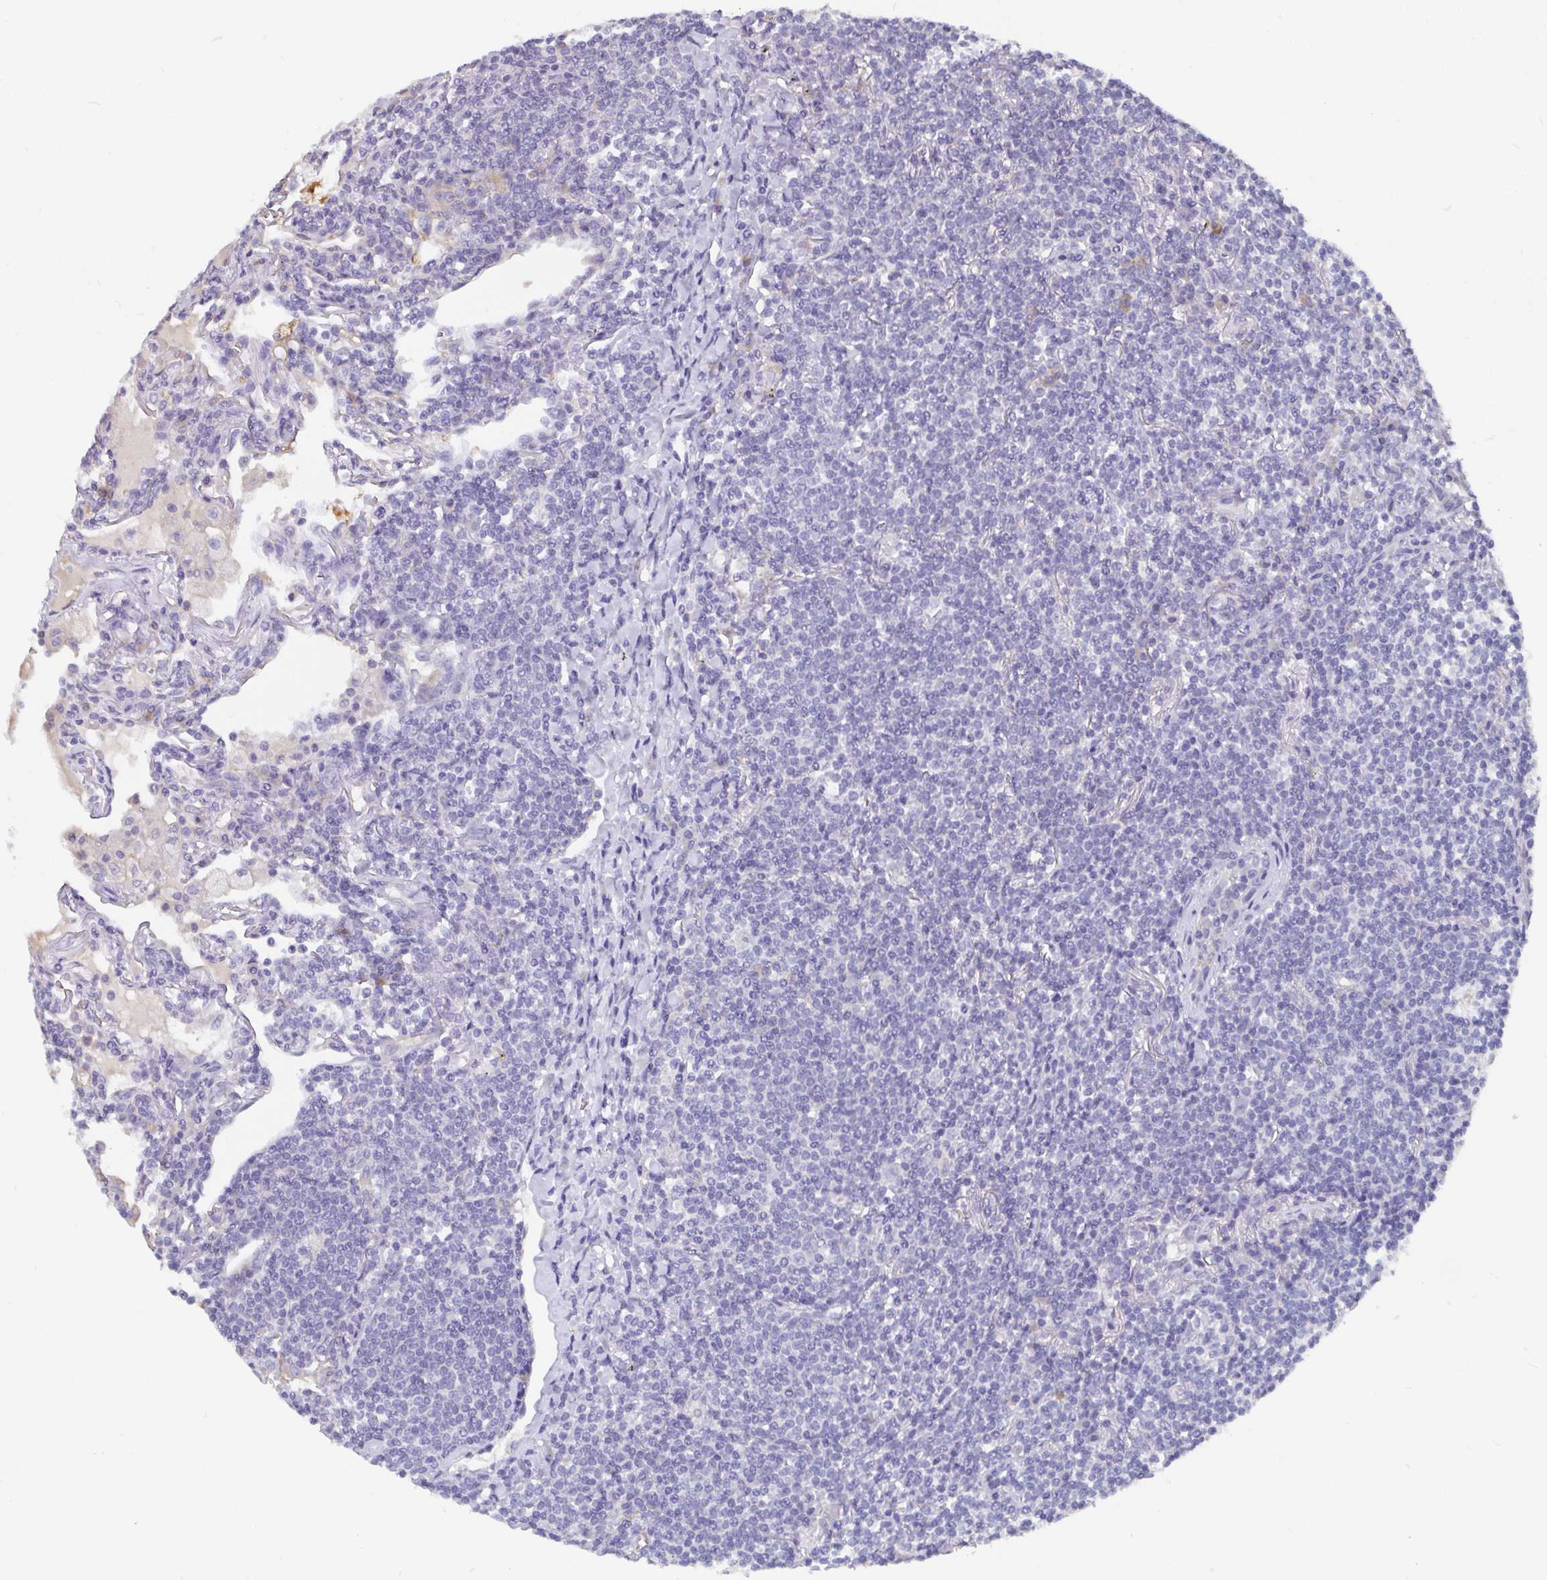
{"staining": {"intensity": "negative", "quantity": "none", "location": "none"}, "tissue": "lymphoma", "cell_type": "Tumor cells", "image_type": "cancer", "snomed": [{"axis": "morphology", "description": "Malignant lymphoma, non-Hodgkin's type, Low grade"}, {"axis": "topography", "description": "Lung"}], "caption": "Human malignant lymphoma, non-Hodgkin's type (low-grade) stained for a protein using IHC reveals no staining in tumor cells.", "gene": "ADAMTS6", "patient": {"sex": "female", "age": 71}}